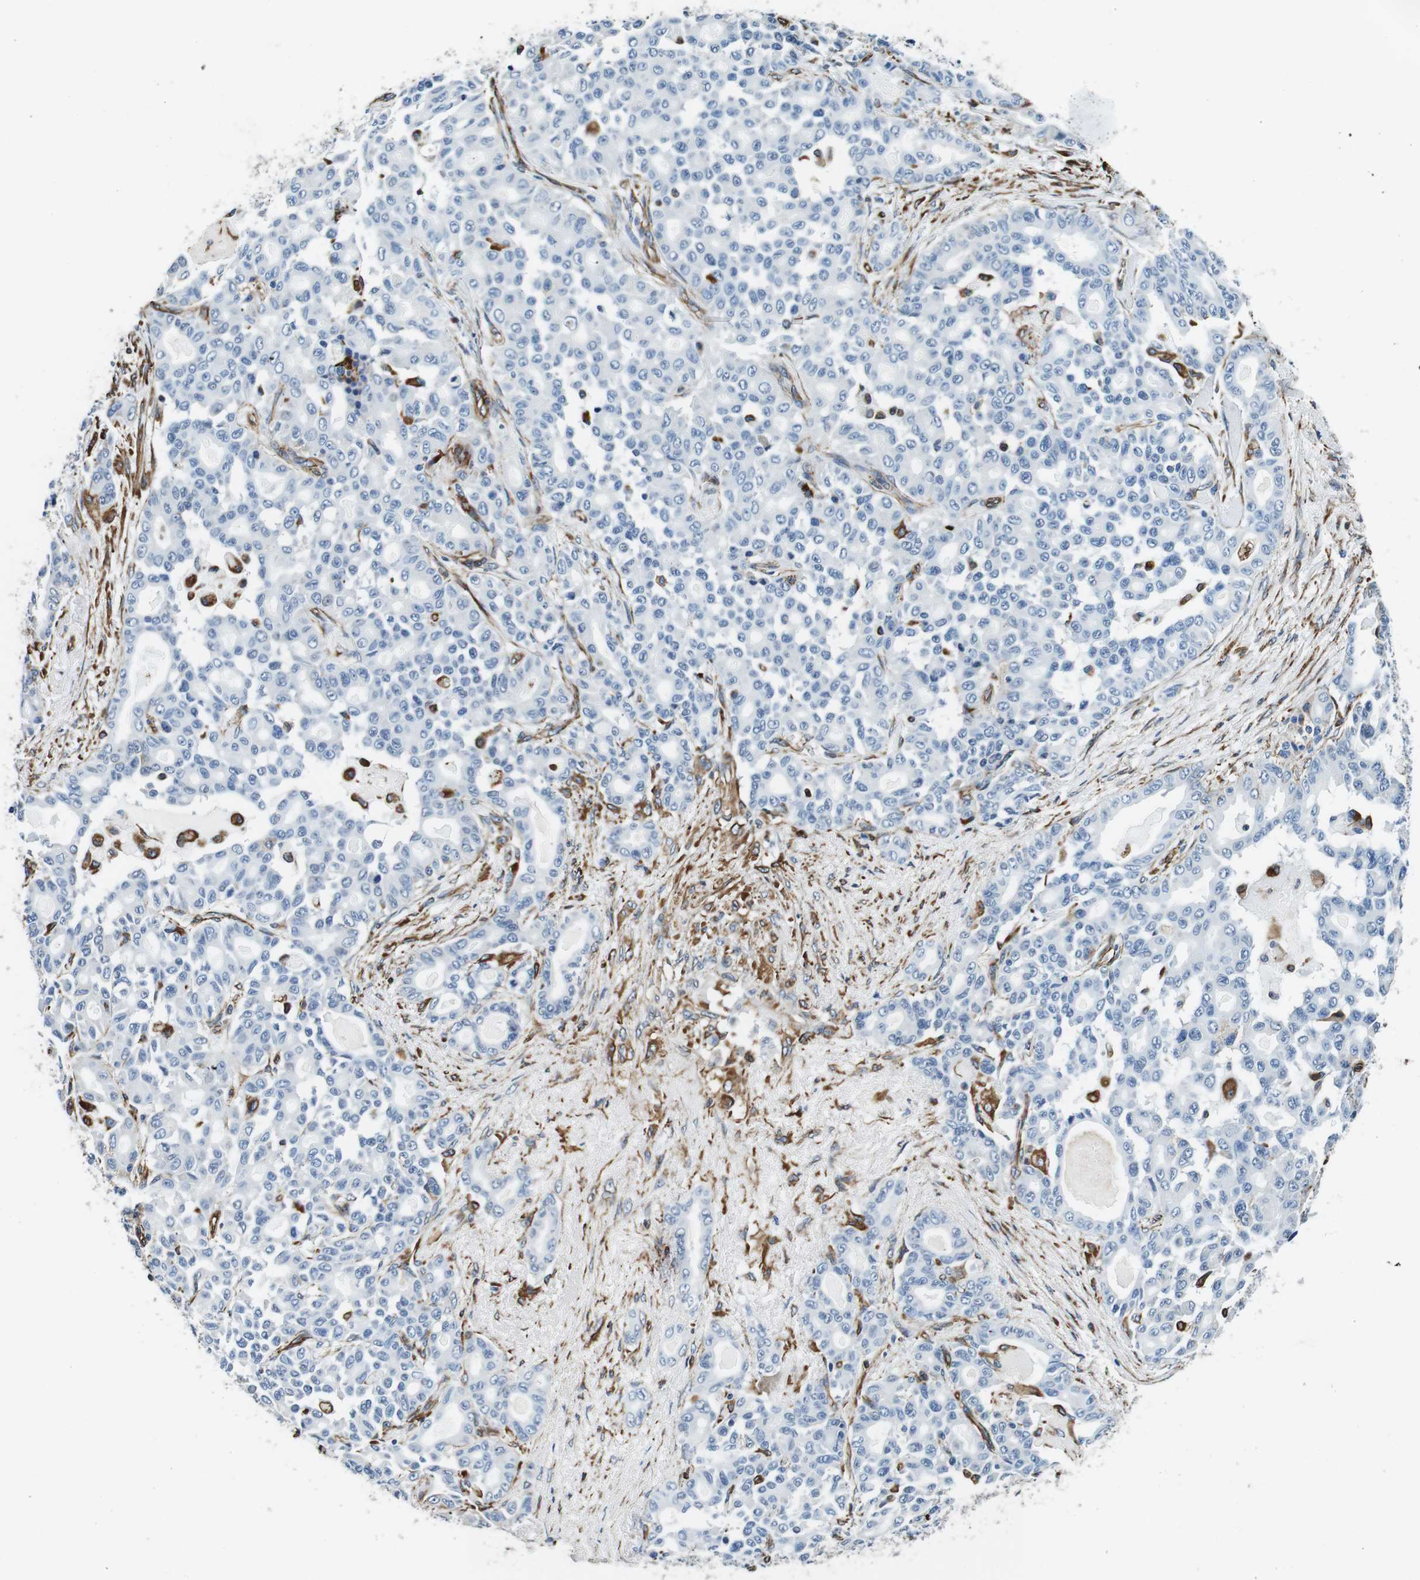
{"staining": {"intensity": "negative", "quantity": "none", "location": "none"}, "tissue": "pancreatic cancer", "cell_type": "Tumor cells", "image_type": "cancer", "snomed": [{"axis": "morphology", "description": "Adenocarcinoma, NOS"}, {"axis": "topography", "description": "Pancreas"}], "caption": "An immunohistochemistry micrograph of pancreatic cancer is shown. There is no staining in tumor cells of pancreatic cancer.", "gene": "GJE1", "patient": {"sex": "male", "age": 63}}